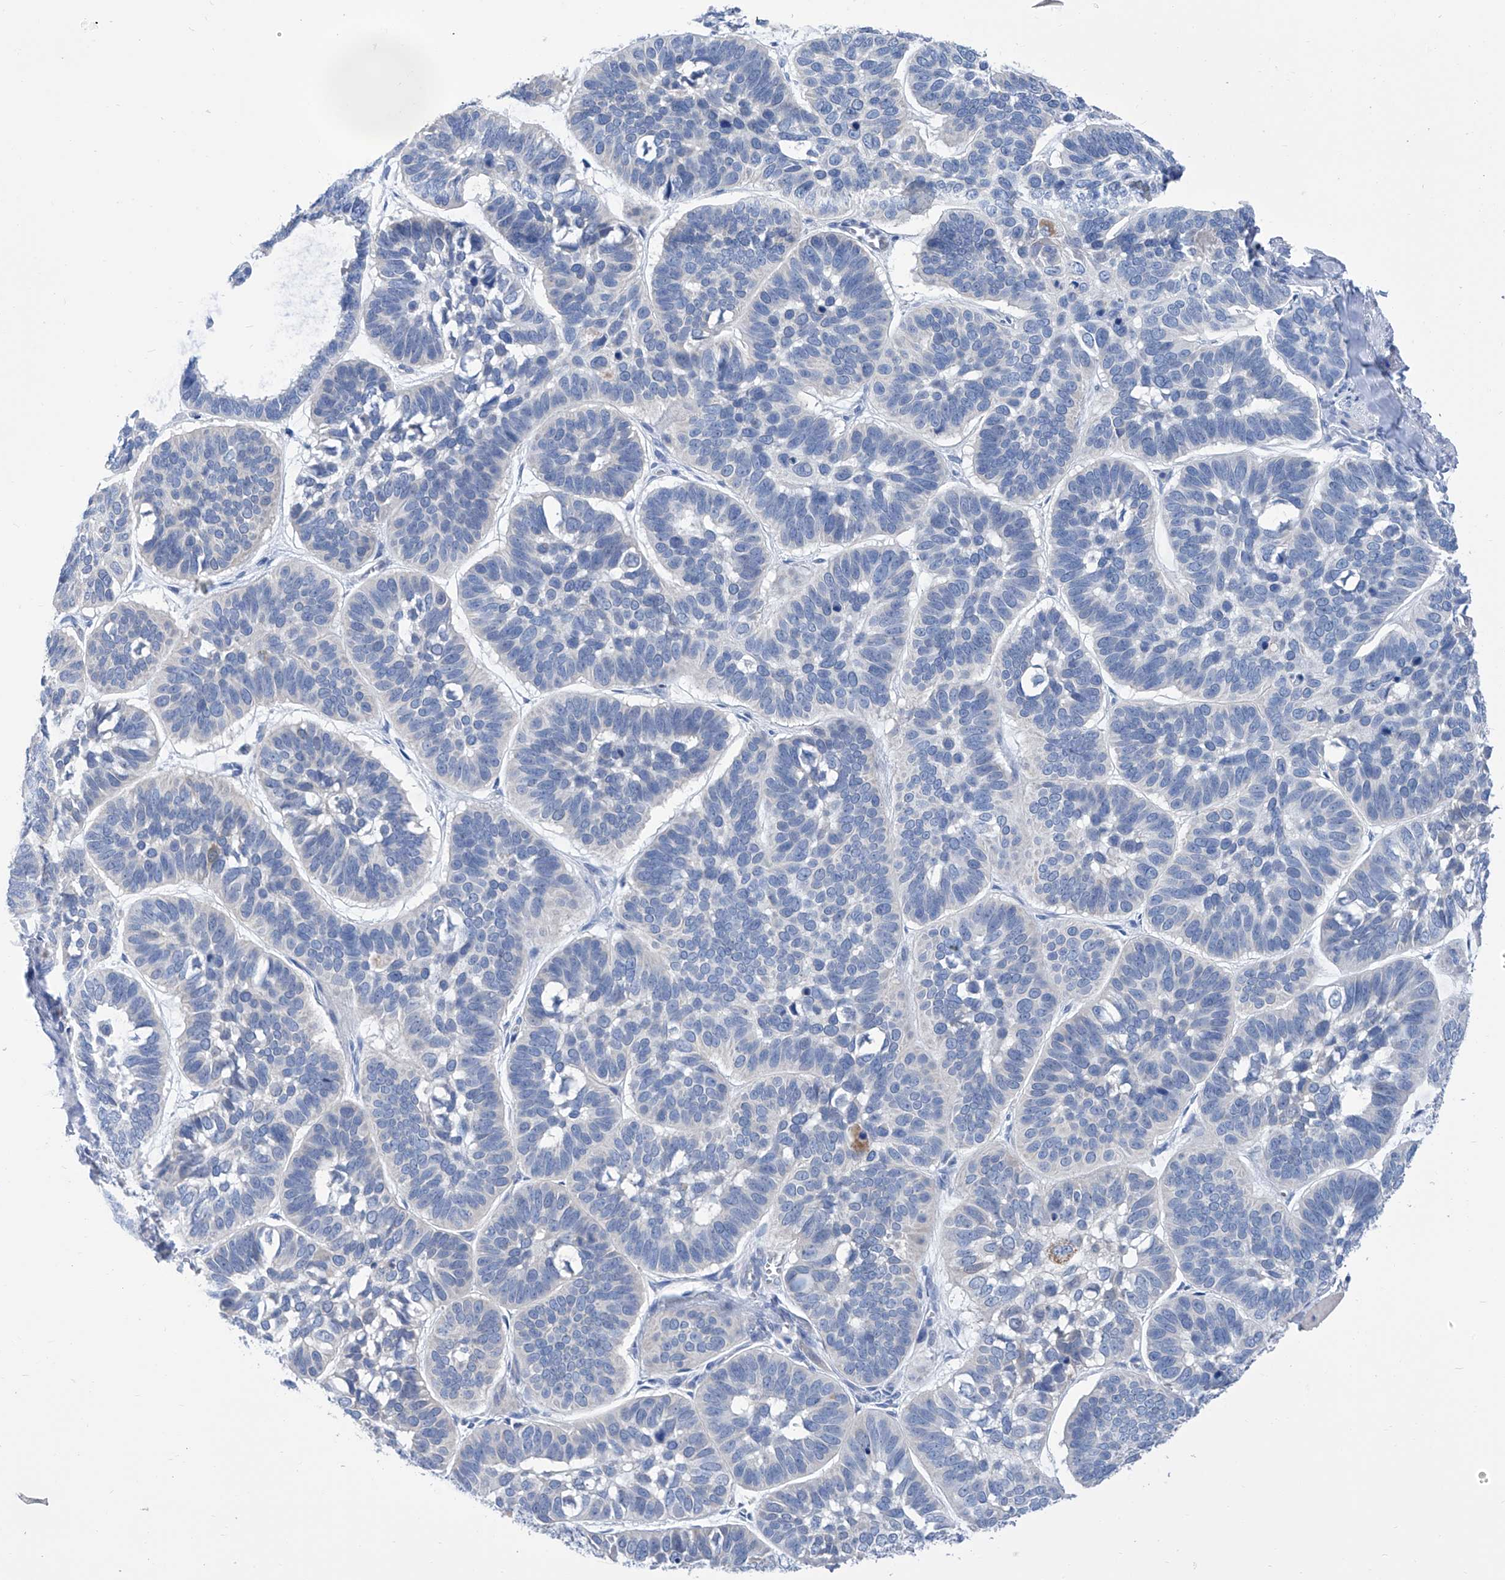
{"staining": {"intensity": "negative", "quantity": "none", "location": "none"}, "tissue": "skin cancer", "cell_type": "Tumor cells", "image_type": "cancer", "snomed": [{"axis": "morphology", "description": "Basal cell carcinoma"}, {"axis": "topography", "description": "Skin"}], "caption": "Immunohistochemistry (IHC) of human basal cell carcinoma (skin) displays no expression in tumor cells.", "gene": "IMPA2", "patient": {"sex": "male", "age": 62}}